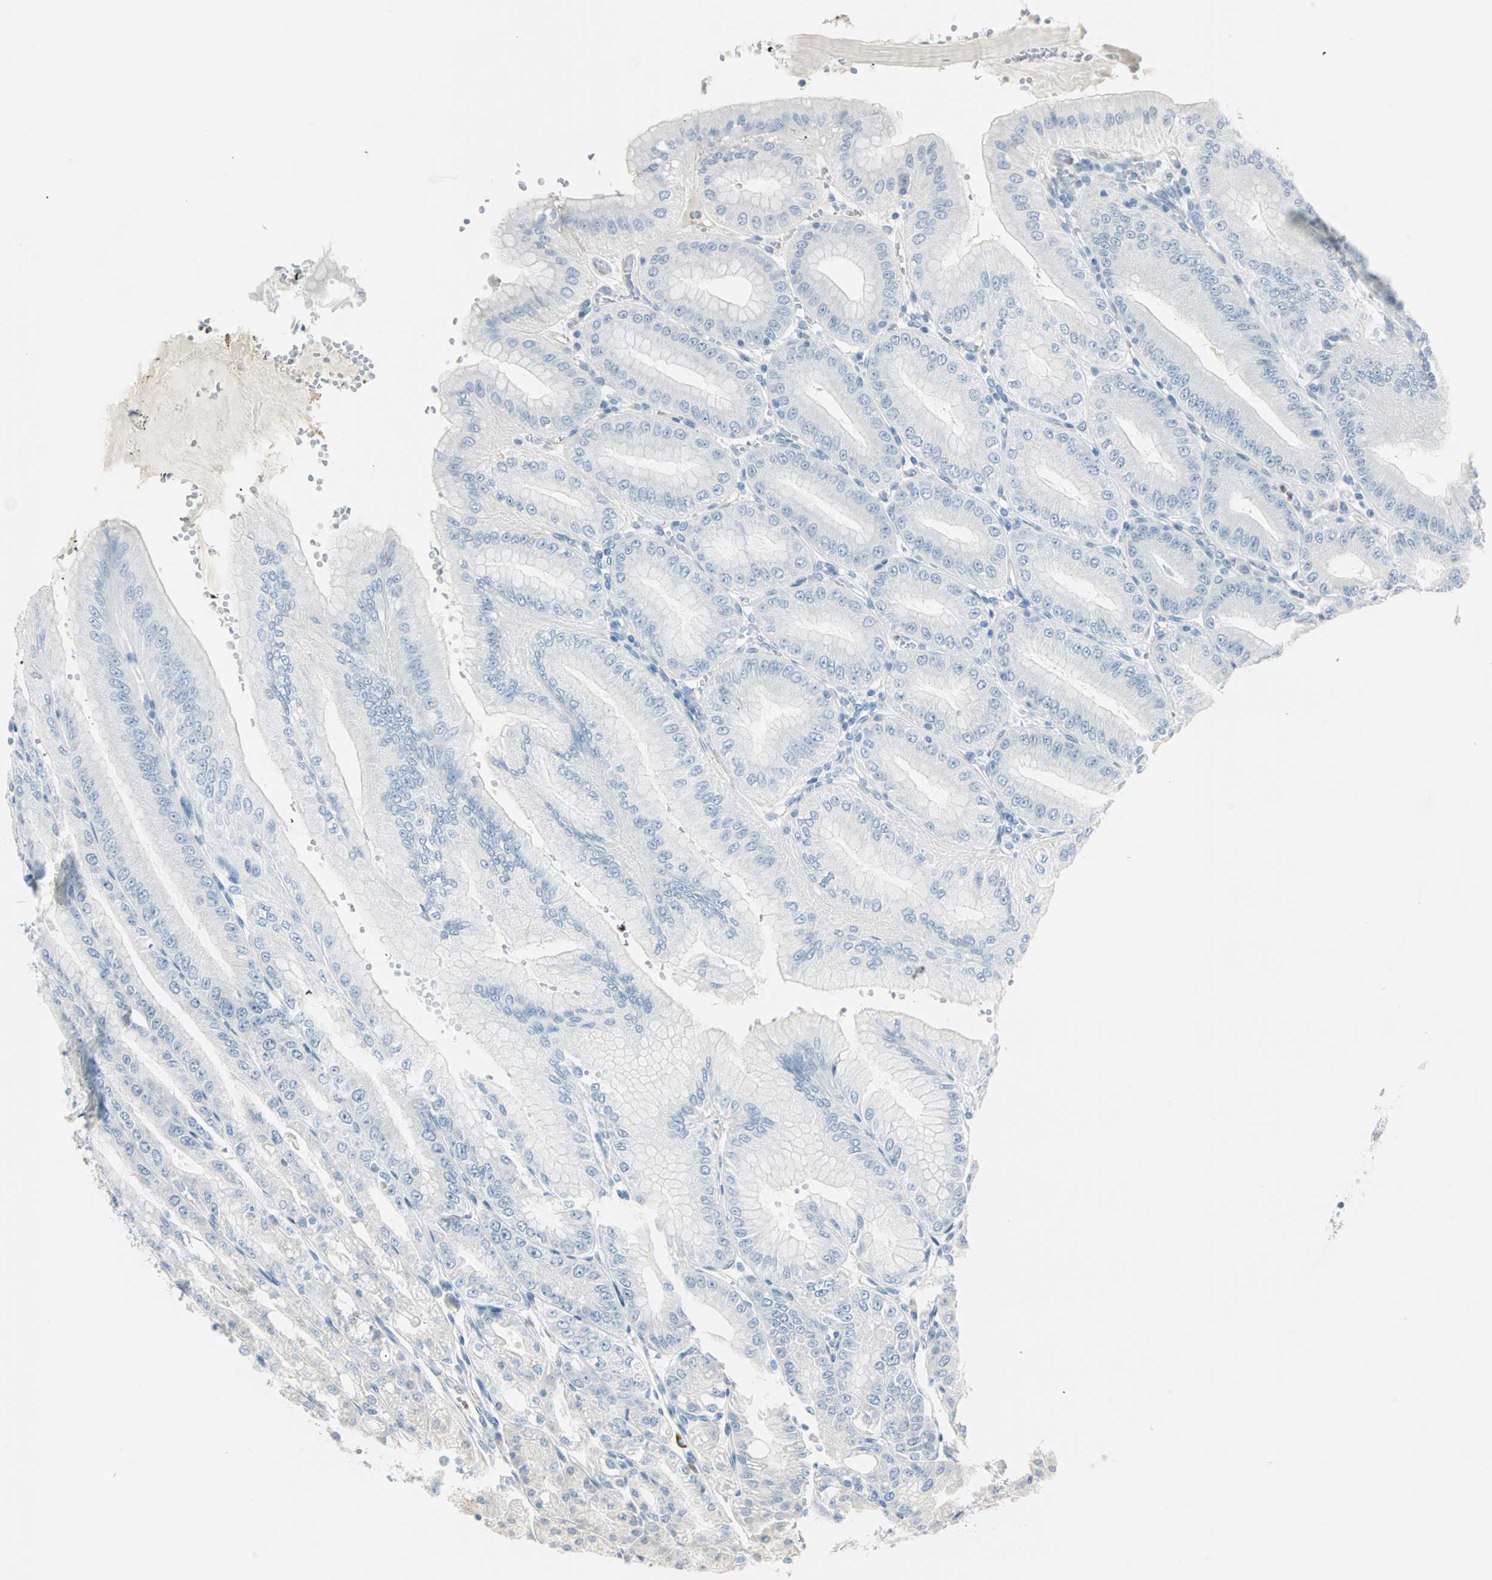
{"staining": {"intensity": "negative", "quantity": "none", "location": "none"}, "tissue": "stomach", "cell_type": "Glandular cells", "image_type": "normal", "snomed": [{"axis": "morphology", "description": "Normal tissue, NOS"}, {"axis": "topography", "description": "Stomach, lower"}], "caption": "Glandular cells show no significant staining in benign stomach. (Stains: DAB immunohistochemistry with hematoxylin counter stain, Microscopy: brightfield microscopy at high magnification).", "gene": "MLLT10", "patient": {"sex": "male", "age": 71}}